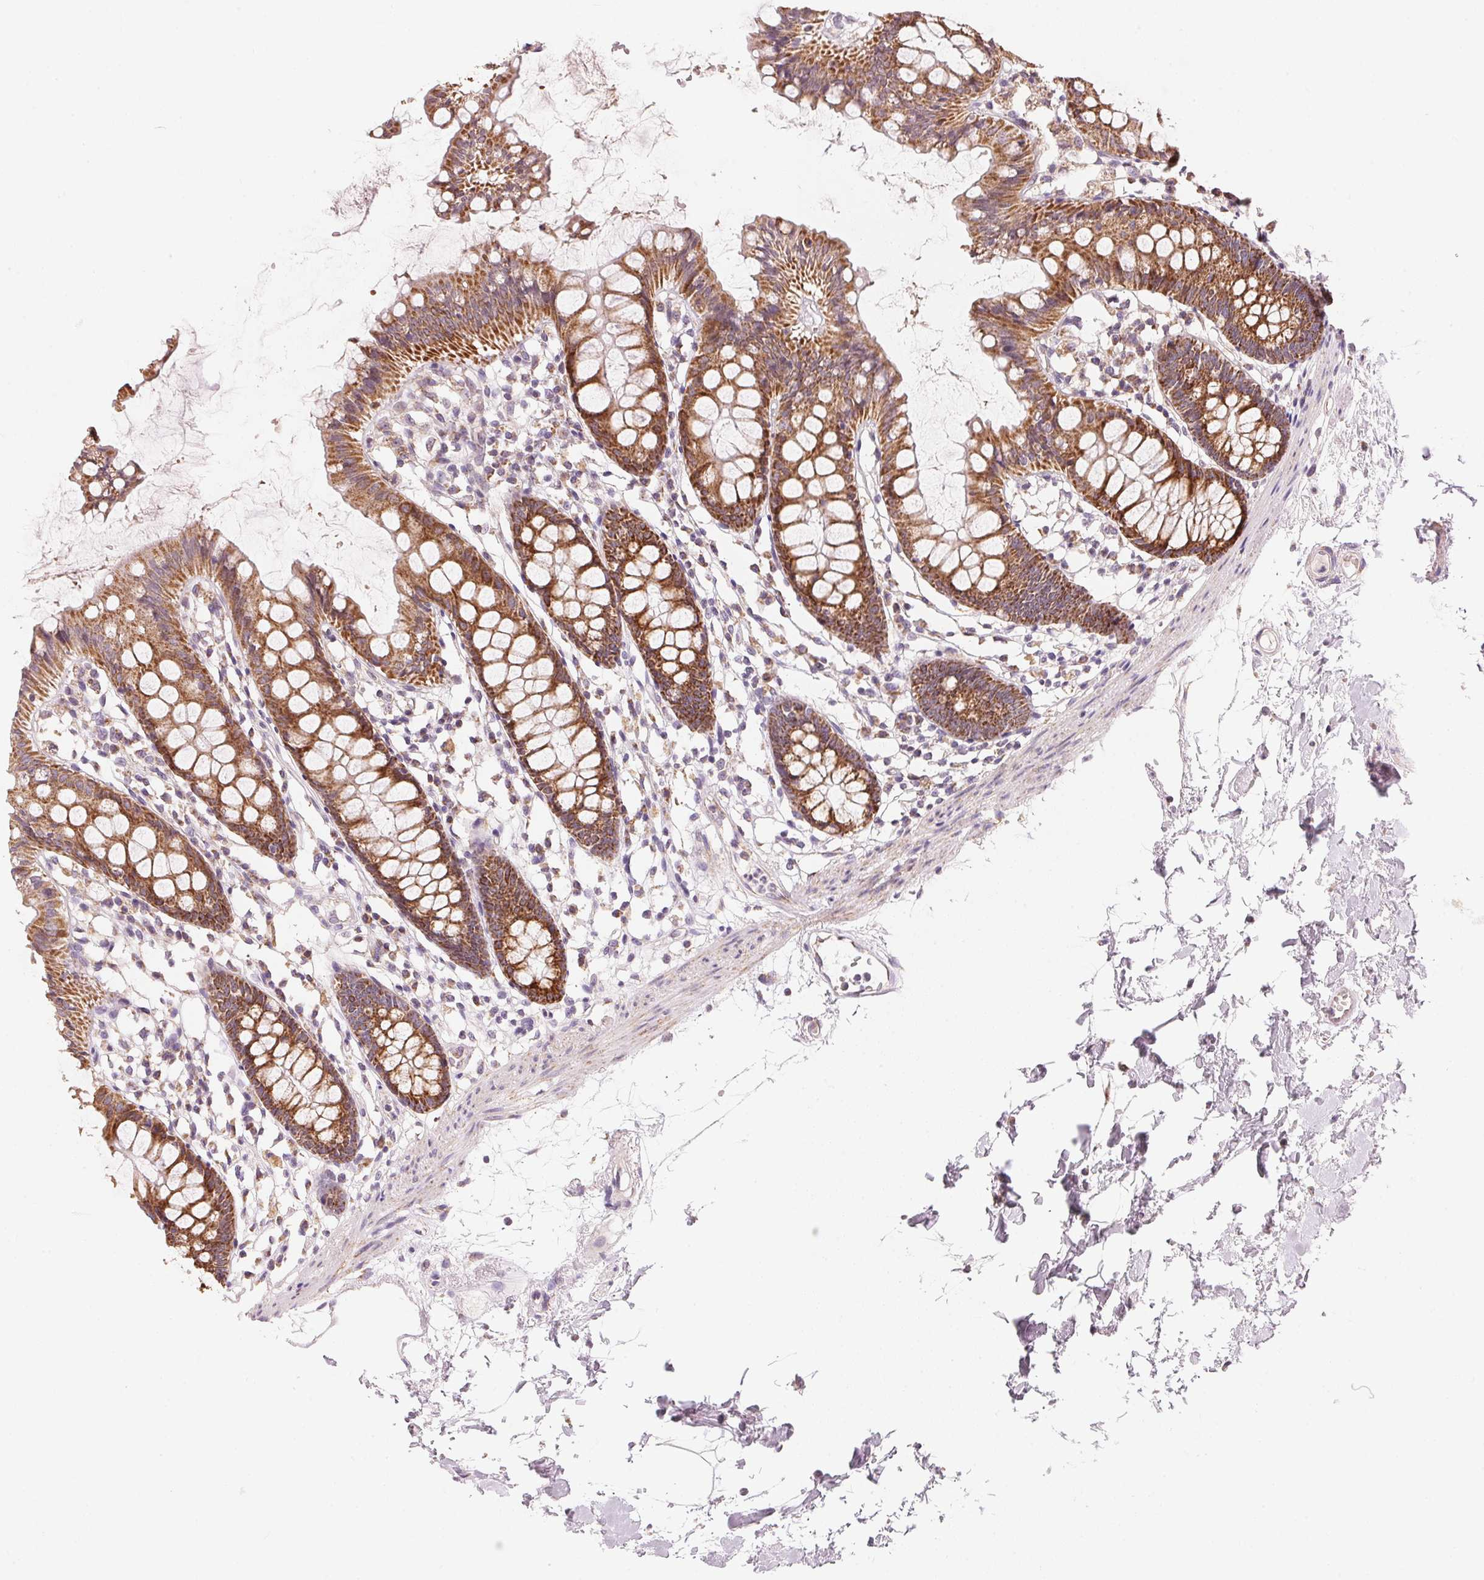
{"staining": {"intensity": "weak", "quantity": "25%-75%", "location": "cytoplasmic/membranous"}, "tissue": "colon", "cell_type": "Endothelial cells", "image_type": "normal", "snomed": [{"axis": "morphology", "description": "Normal tissue, NOS"}, {"axis": "topography", "description": "Colon"}], "caption": "IHC histopathology image of benign colon: human colon stained using immunohistochemistry shows low levels of weak protein expression localized specifically in the cytoplasmic/membranous of endothelial cells, appearing as a cytoplasmic/membranous brown color.", "gene": "COQ7", "patient": {"sex": "female", "age": 84}}